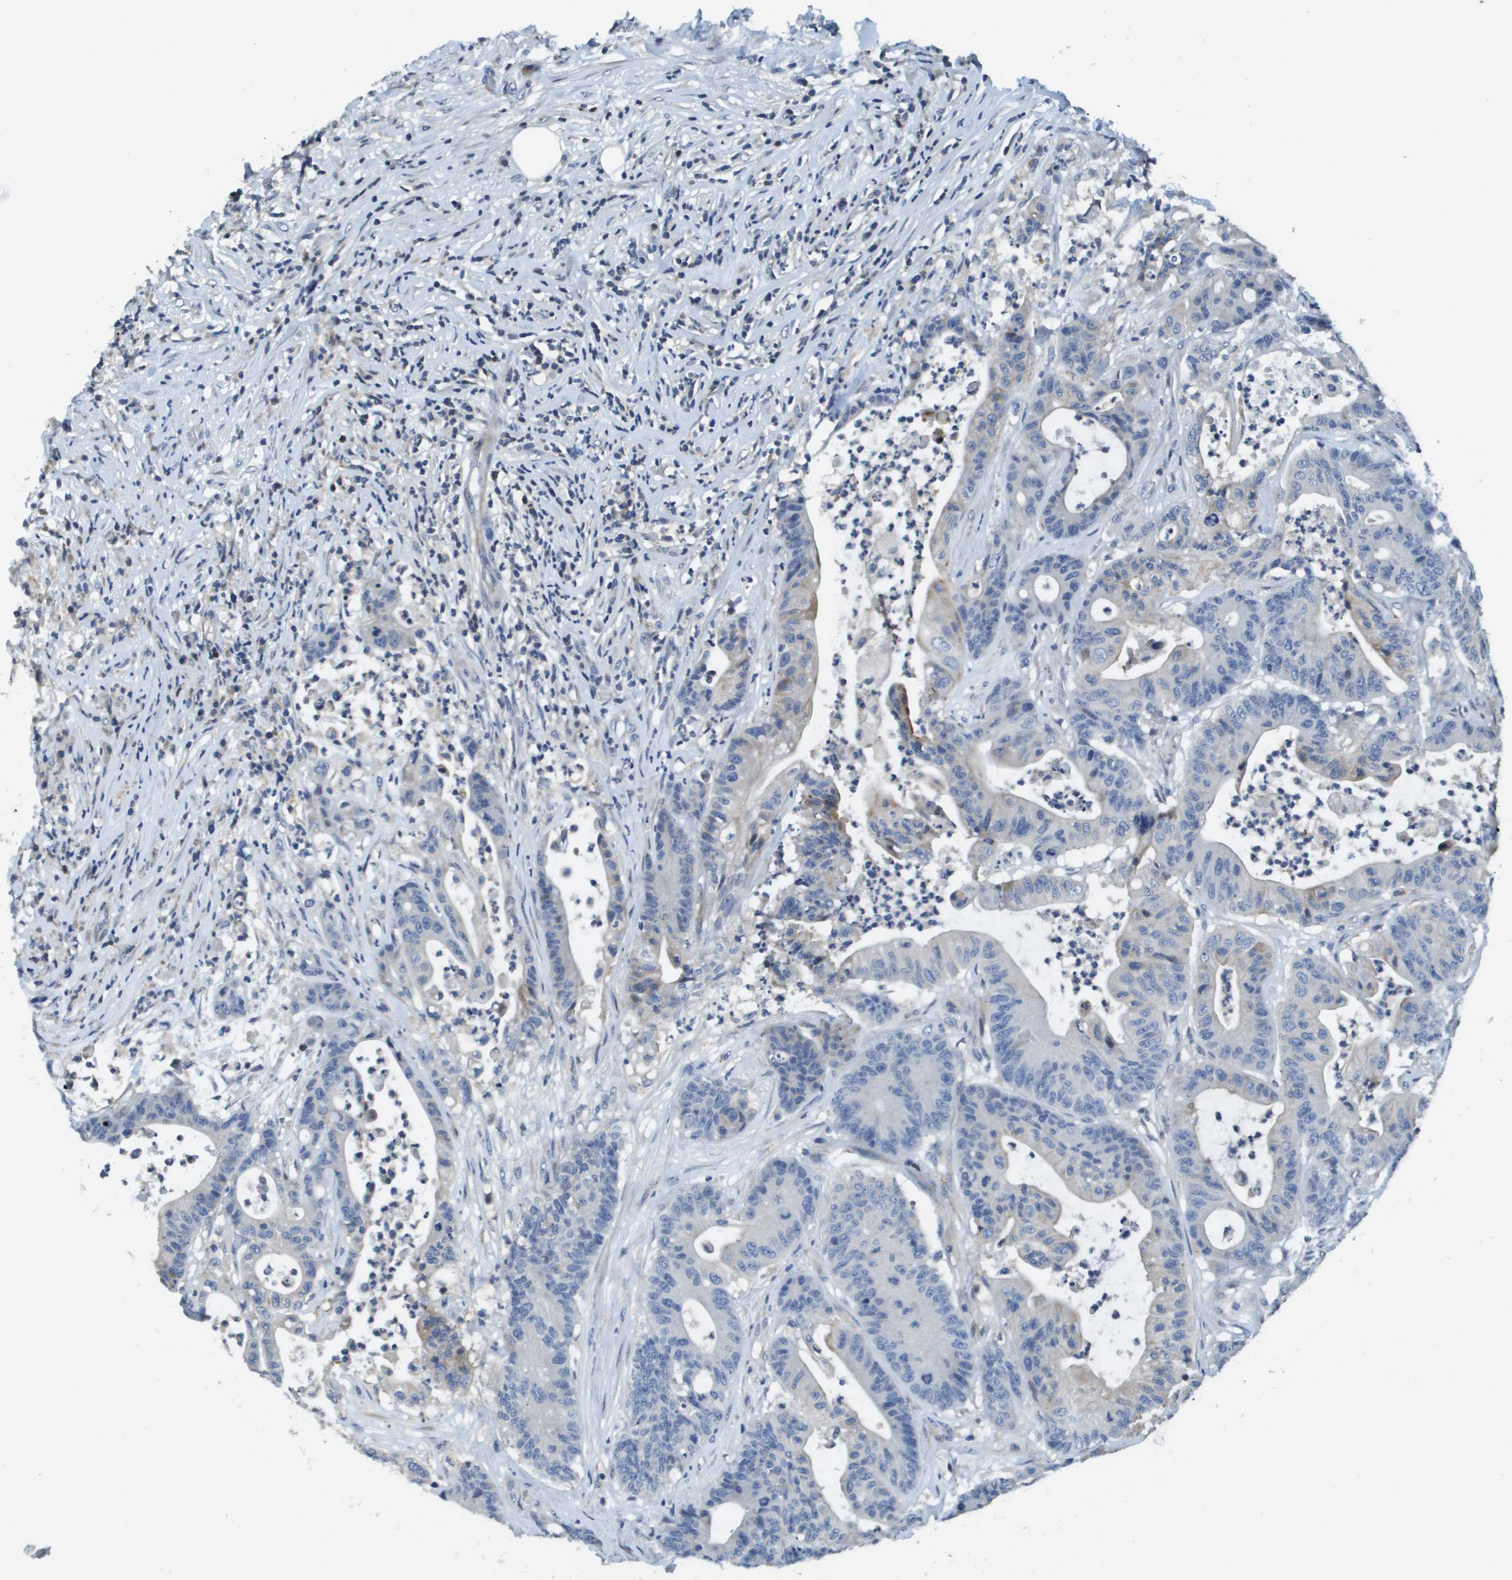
{"staining": {"intensity": "weak", "quantity": "<25%", "location": "cytoplasmic/membranous"}, "tissue": "colorectal cancer", "cell_type": "Tumor cells", "image_type": "cancer", "snomed": [{"axis": "morphology", "description": "Adenocarcinoma, NOS"}, {"axis": "topography", "description": "Colon"}], "caption": "Tumor cells show no significant protein positivity in colorectal cancer (adenocarcinoma). (DAB (3,3'-diaminobenzidine) immunohistochemistry (IHC) visualized using brightfield microscopy, high magnification).", "gene": "SCN4B", "patient": {"sex": "female", "age": 84}}